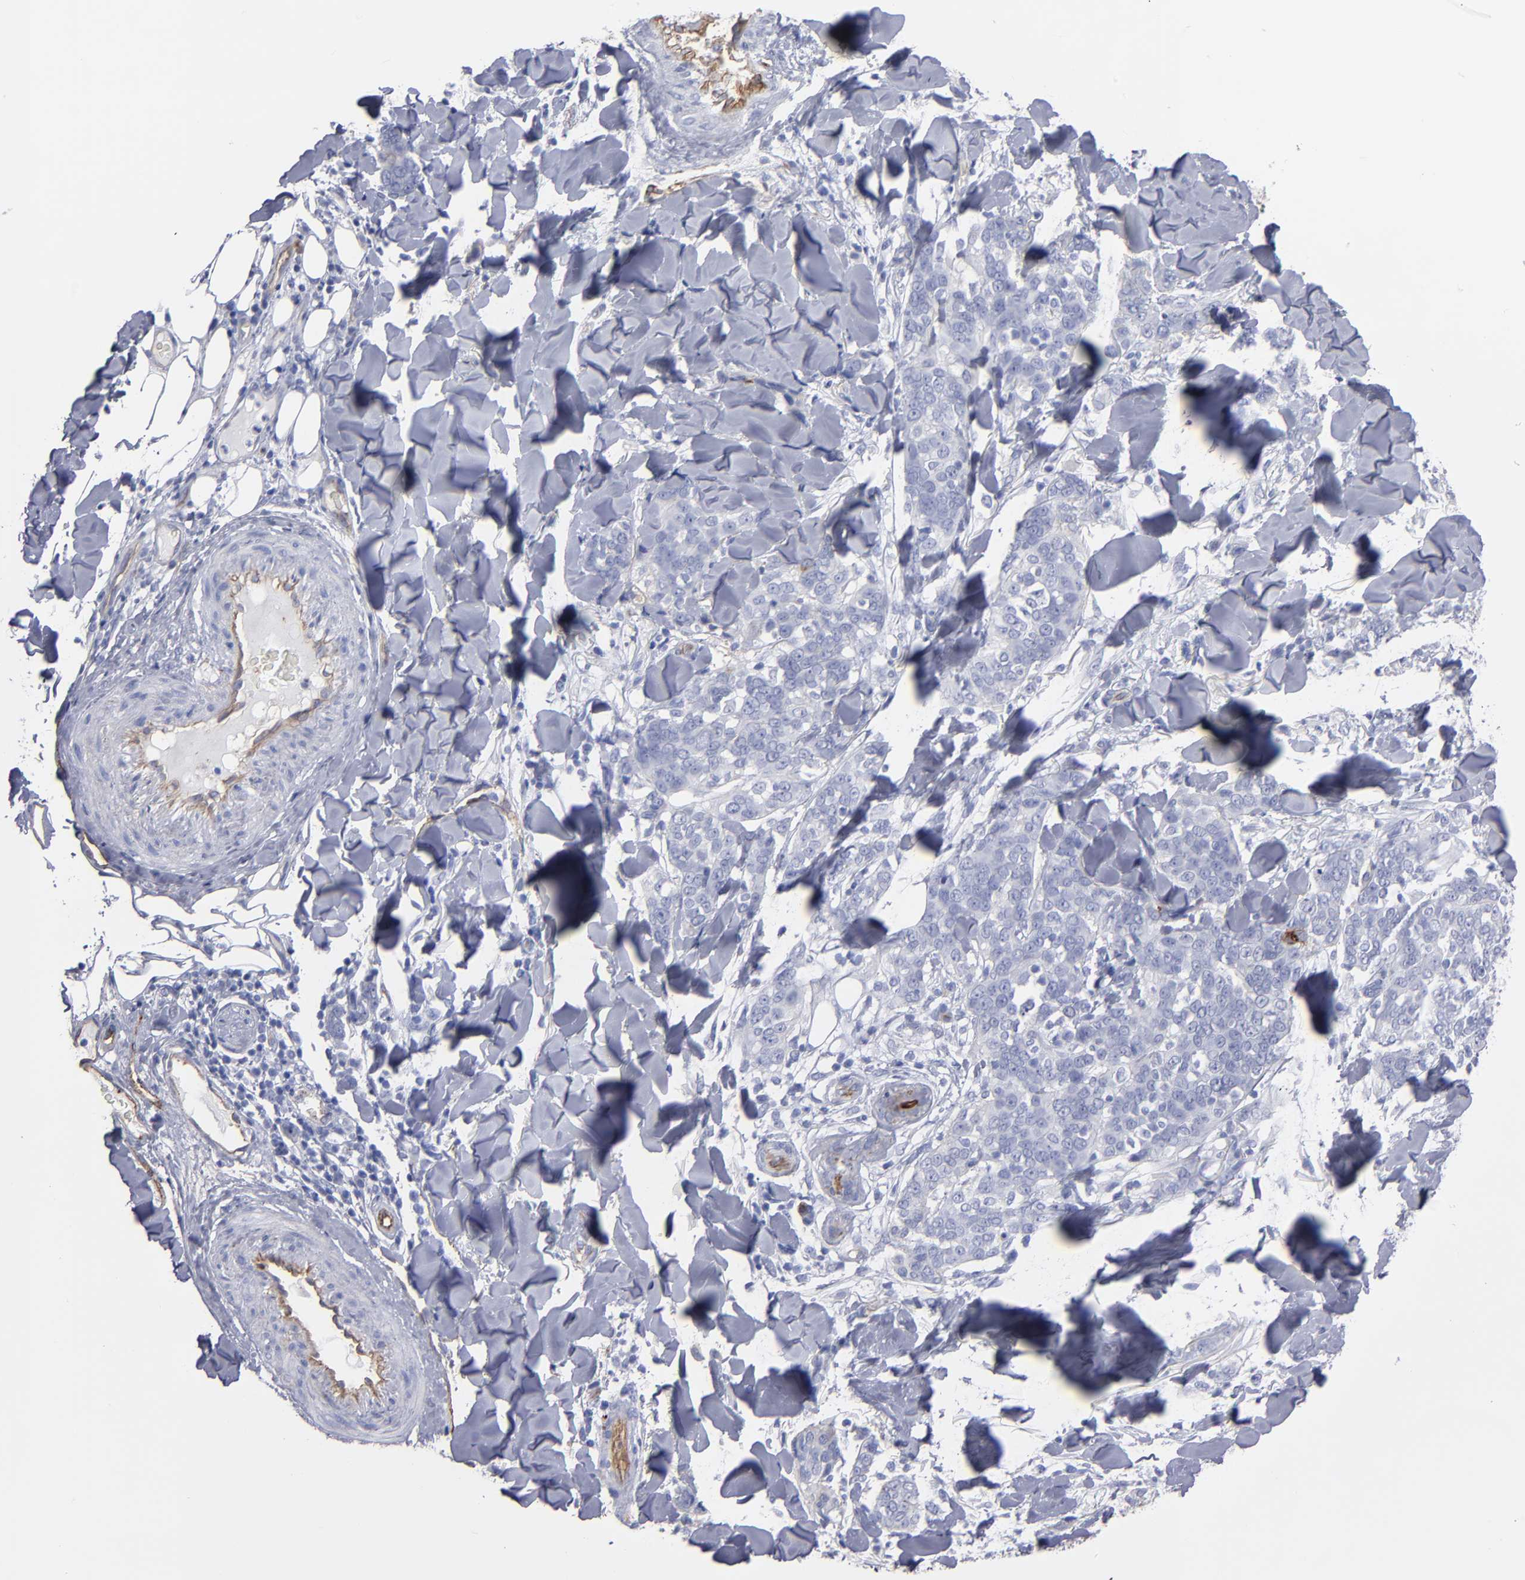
{"staining": {"intensity": "negative", "quantity": "none", "location": "none"}, "tissue": "skin cancer", "cell_type": "Tumor cells", "image_type": "cancer", "snomed": [{"axis": "morphology", "description": "Normal tissue, NOS"}, {"axis": "morphology", "description": "Squamous cell carcinoma, NOS"}, {"axis": "topography", "description": "Skin"}], "caption": "Immunohistochemistry (IHC) of human squamous cell carcinoma (skin) shows no expression in tumor cells.", "gene": "TM4SF1", "patient": {"sex": "female", "age": 83}}